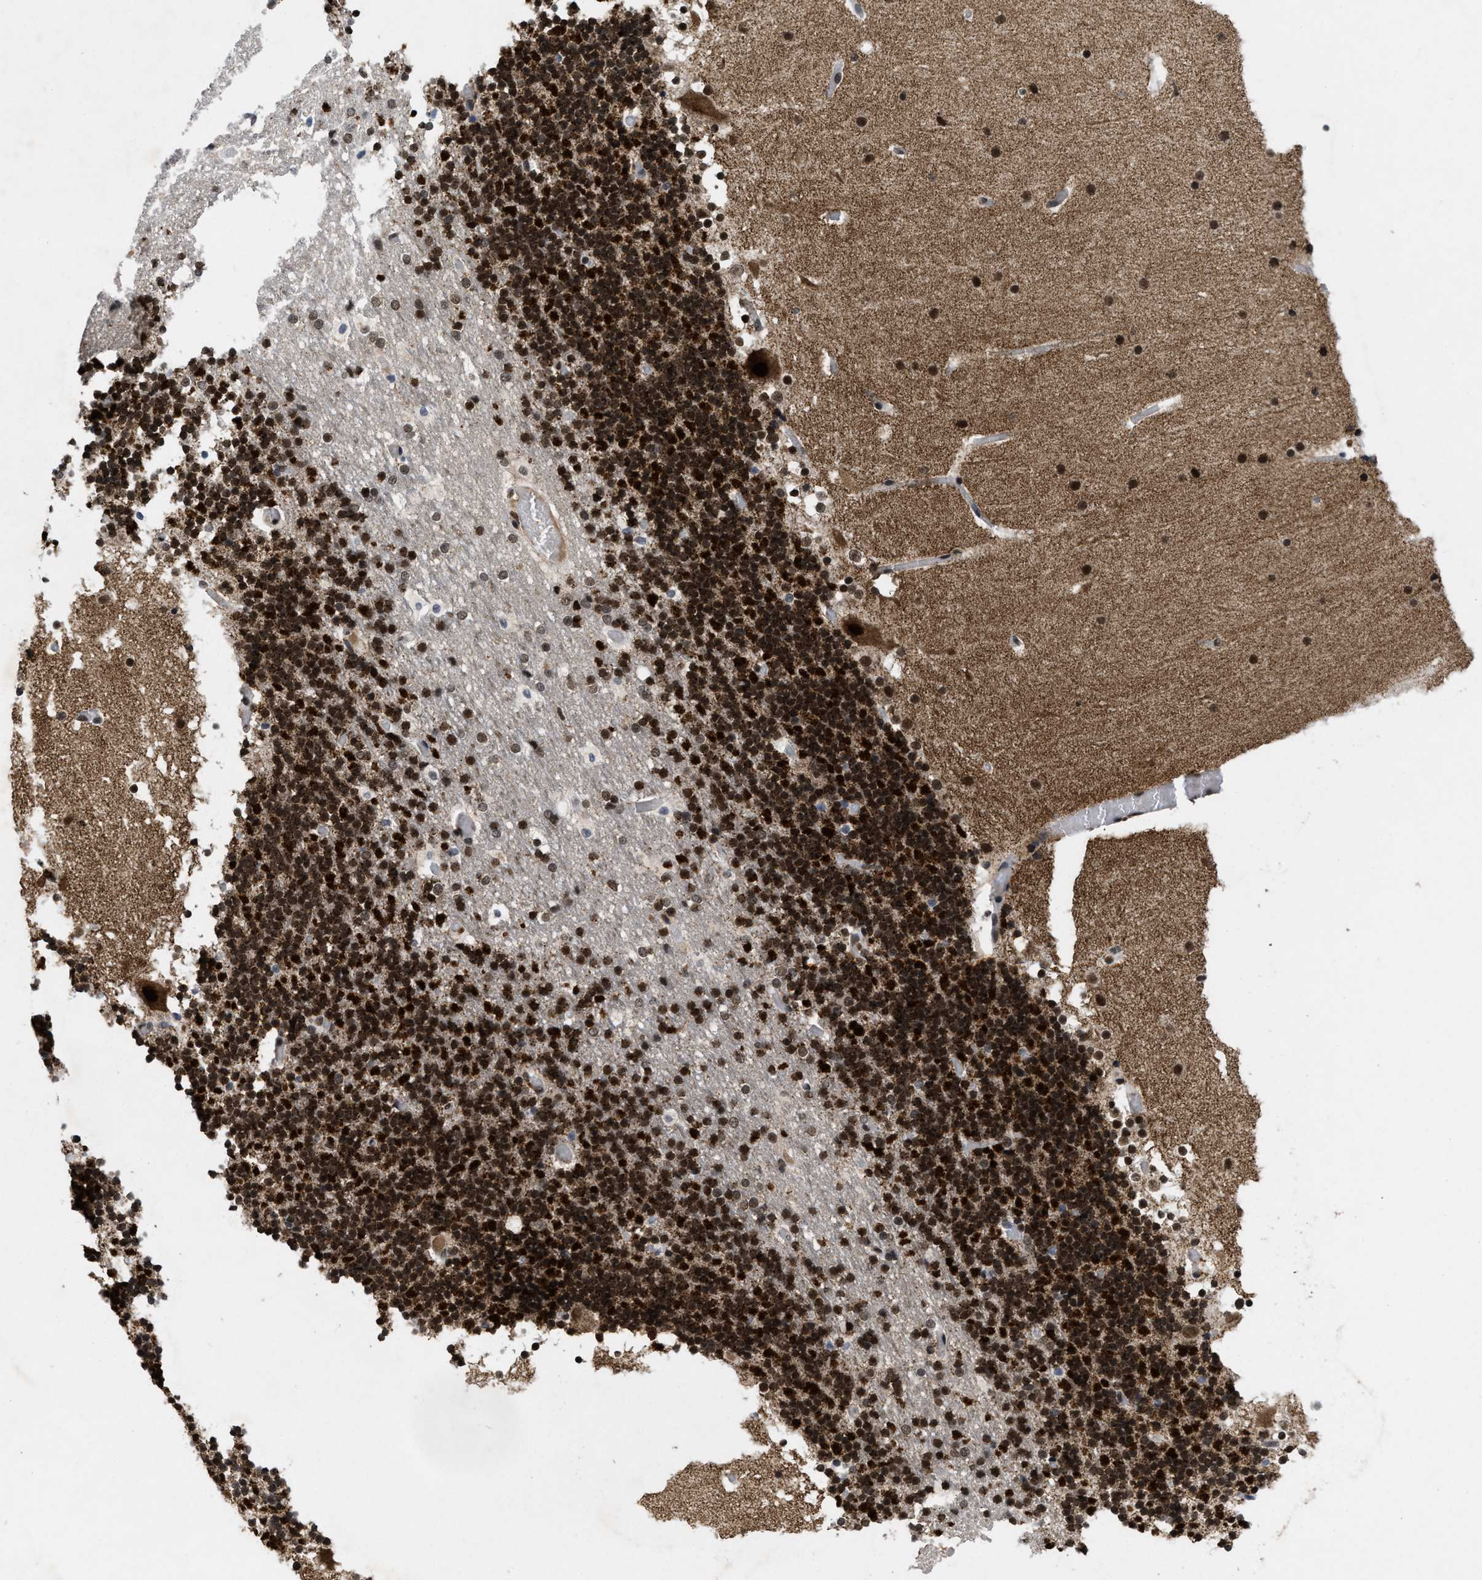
{"staining": {"intensity": "strong", "quantity": ">75%", "location": "cytoplasmic/membranous,nuclear"}, "tissue": "cerebellum", "cell_type": "Cells in granular layer", "image_type": "normal", "snomed": [{"axis": "morphology", "description": "Normal tissue, NOS"}, {"axis": "topography", "description": "Cerebellum"}], "caption": "IHC of benign cerebellum shows high levels of strong cytoplasmic/membranous,nuclear positivity in about >75% of cells in granular layer. The staining was performed using DAB (3,3'-diaminobenzidine) to visualize the protein expression in brown, while the nuclei were stained in blue with hematoxylin (Magnification: 20x).", "gene": "ZNF346", "patient": {"sex": "male", "age": 57}}